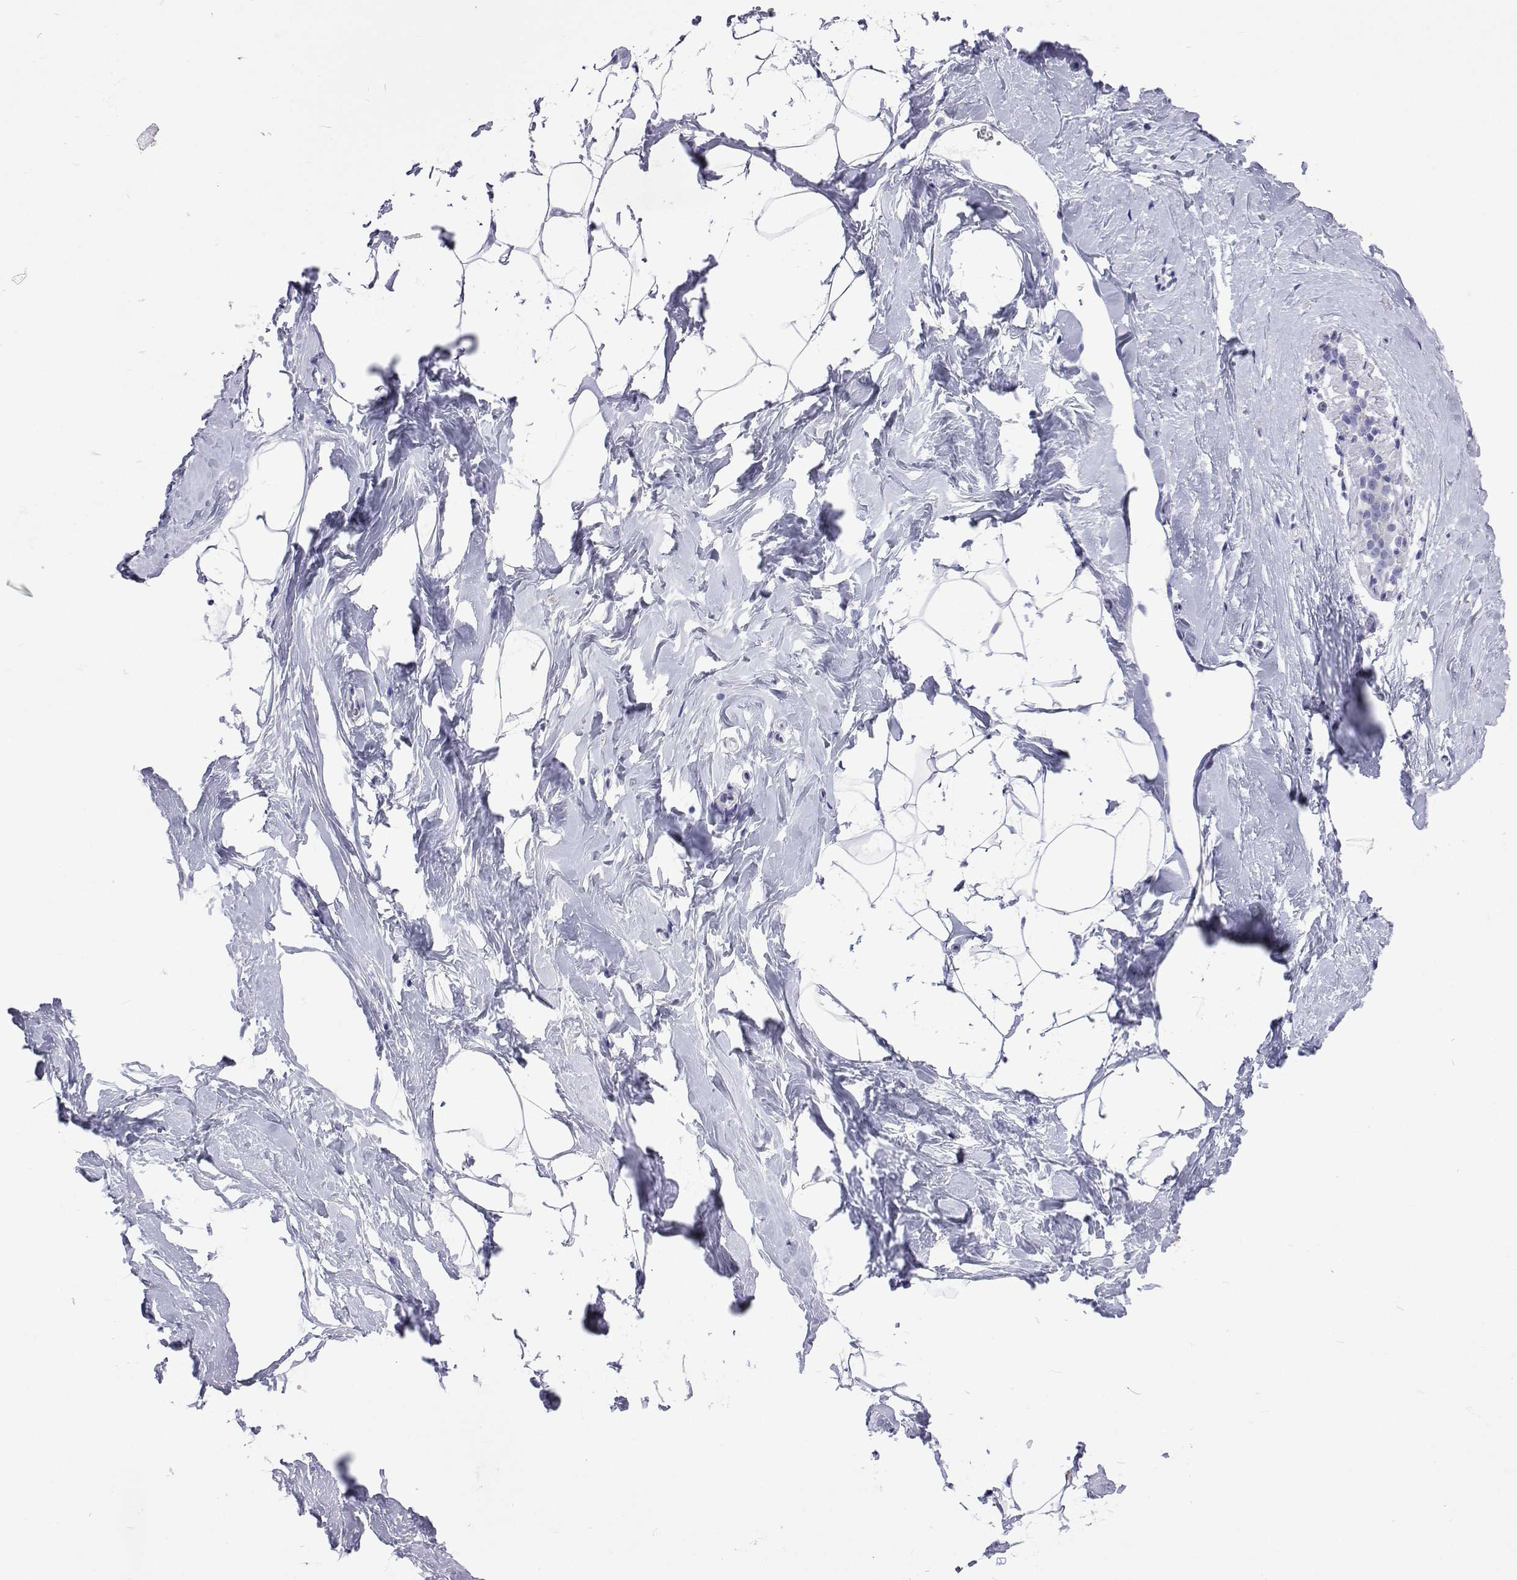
{"staining": {"intensity": "negative", "quantity": "none", "location": "none"}, "tissue": "breast", "cell_type": "Adipocytes", "image_type": "normal", "snomed": [{"axis": "morphology", "description": "Normal tissue, NOS"}, {"axis": "topography", "description": "Breast"}], "caption": "Photomicrograph shows no protein staining in adipocytes of unremarkable breast.", "gene": "UMODL1", "patient": {"sex": "female", "age": 32}}